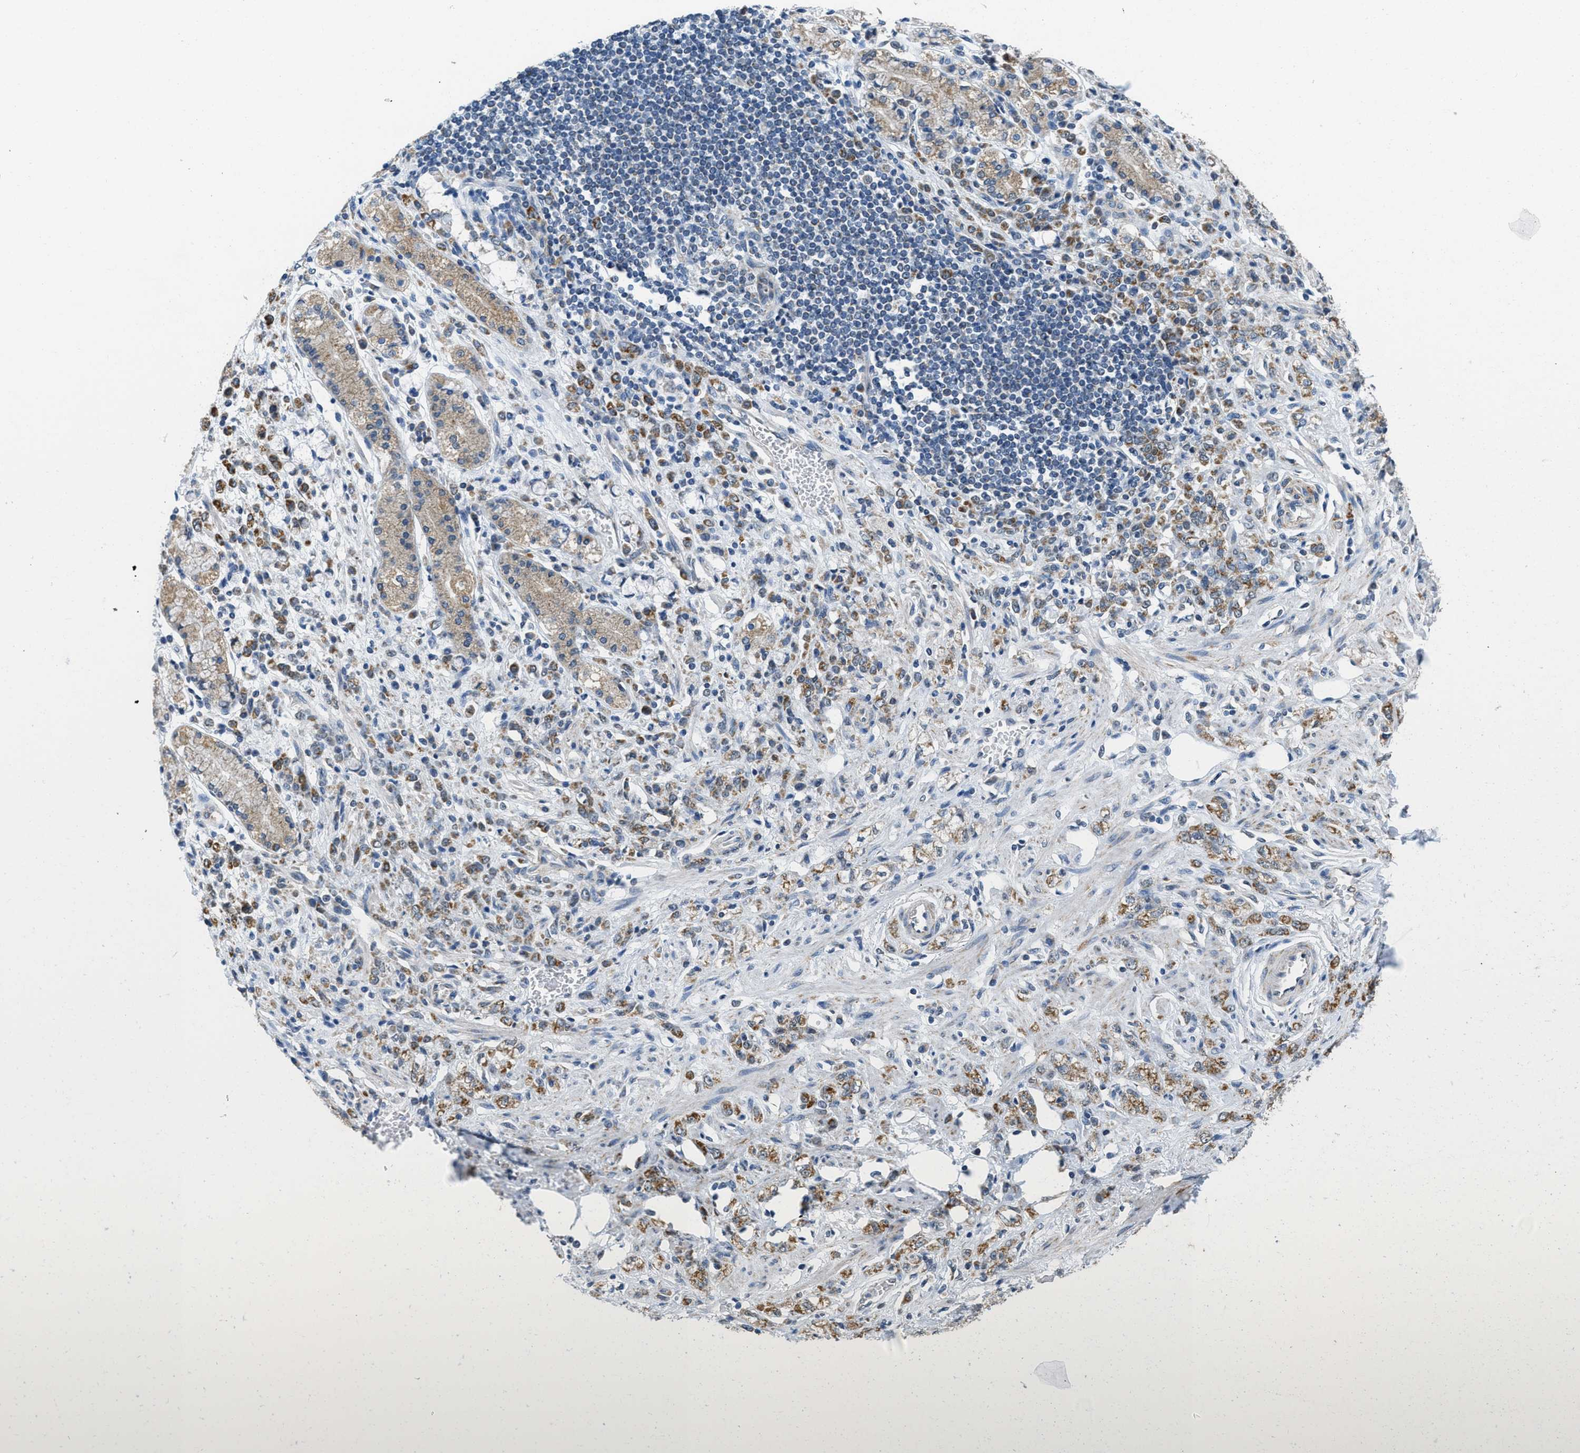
{"staining": {"intensity": "moderate", "quantity": ">75%", "location": "cytoplasmic/membranous"}, "tissue": "stomach cancer", "cell_type": "Tumor cells", "image_type": "cancer", "snomed": [{"axis": "morphology", "description": "Normal tissue, NOS"}, {"axis": "morphology", "description": "Adenocarcinoma, NOS"}, {"axis": "topography", "description": "Stomach"}], "caption": "Immunohistochemistry staining of stomach cancer (adenocarcinoma), which reveals medium levels of moderate cytoplasmic/membranous expression in about >75% of tumor cells indicating moderate cytoplasmic/membranous protein staining. The staining was performed using DAB (3,3'-diaminobenzidine) (brown) for protein detection and nuclei were counterstained in hematoxylin (blue).", "gene": "TOMM70", "patient": {"sex": "male", "age": 82}}